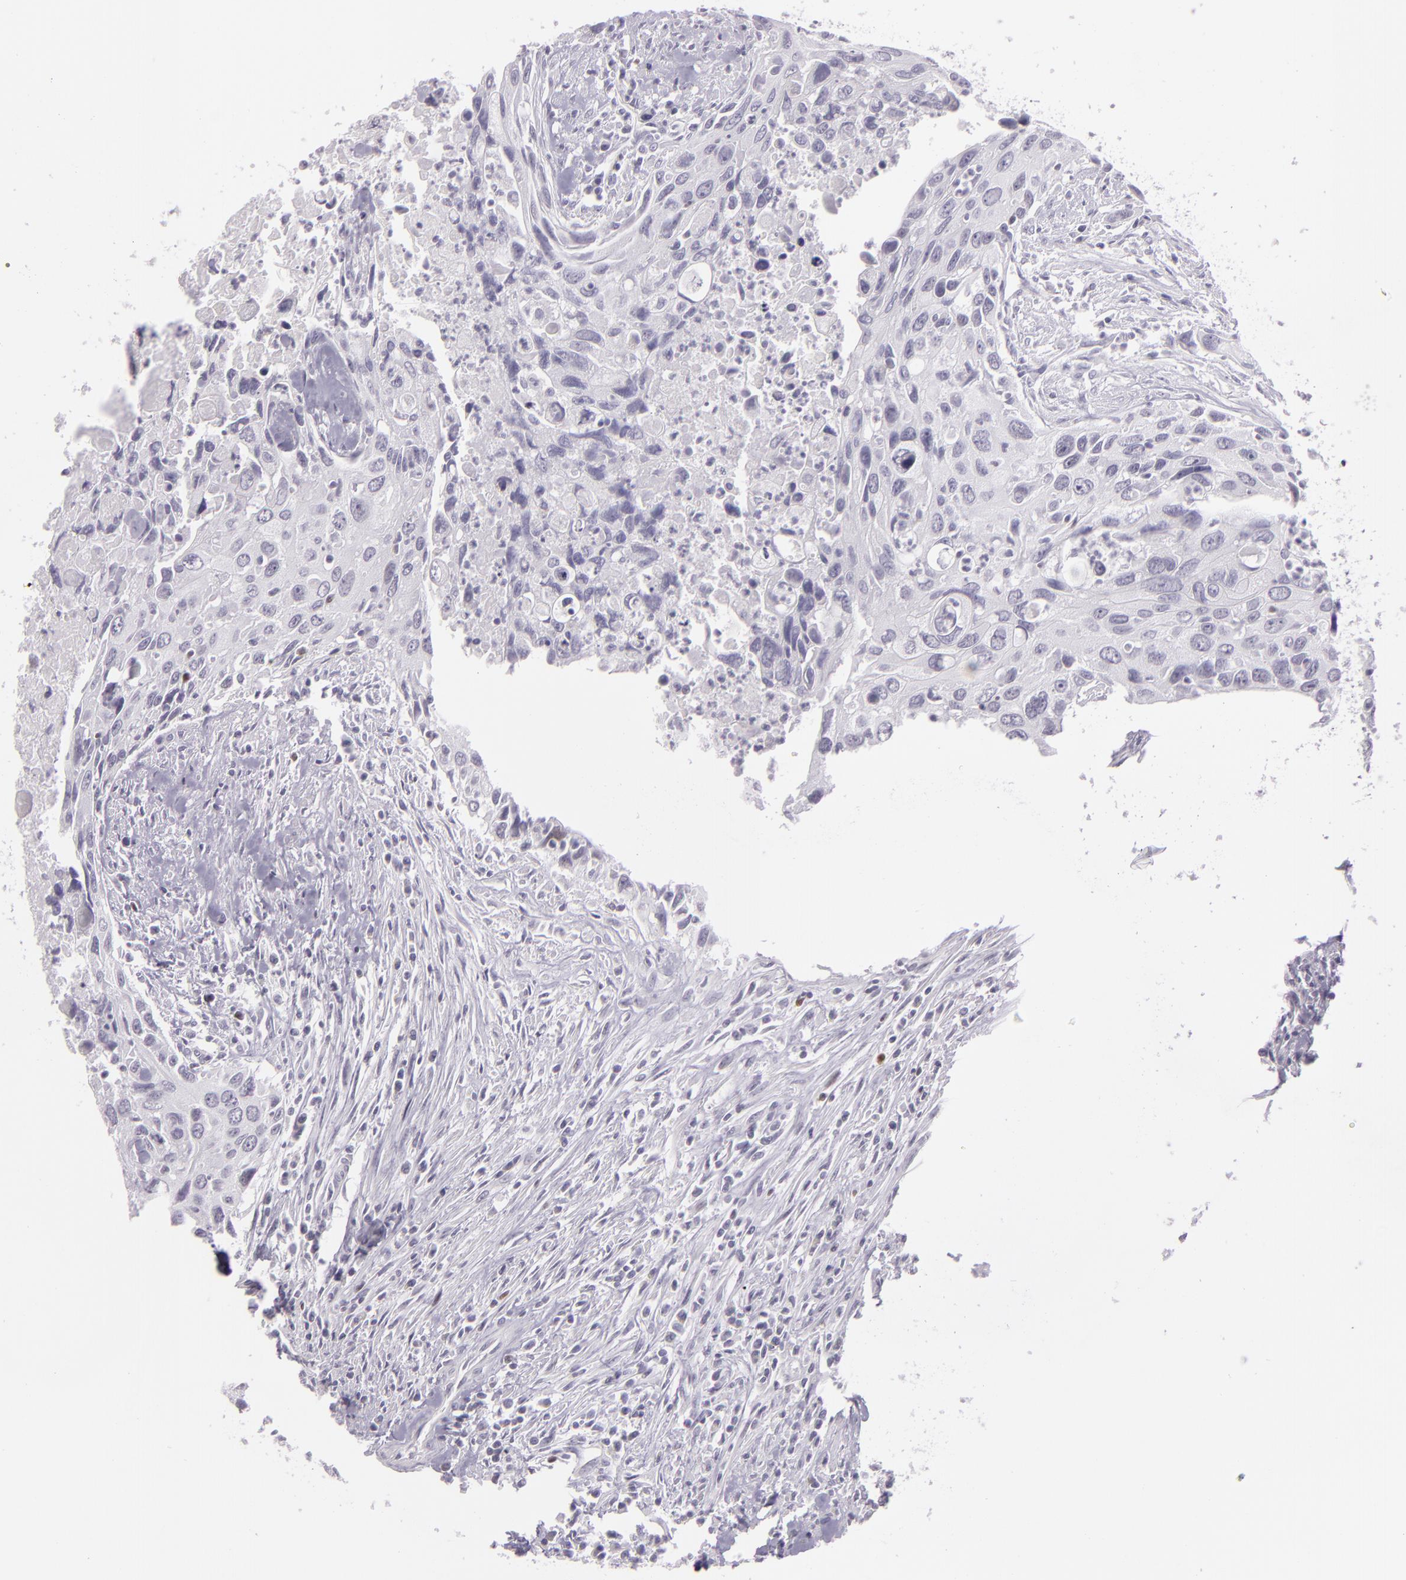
{"staining": {"intensity": "negative", "quantity": "none", "location": "none"}, "tissue": "urothelial cancer", "cell_type": "Tumor cells", "image_type": "cancer", "snomed": [{"axis": "morphology", "description": "Urothelial carcinoma, High grade"}, {"axis": "topography", "description": "Urinary bladder"}], "caption": "Histopathology image shows no protein expression in tumor cells of urothelial carcinoma (high-grade) tissue.", "gene": "MCM3", "patient": {"sex": "male", "age": 71}}